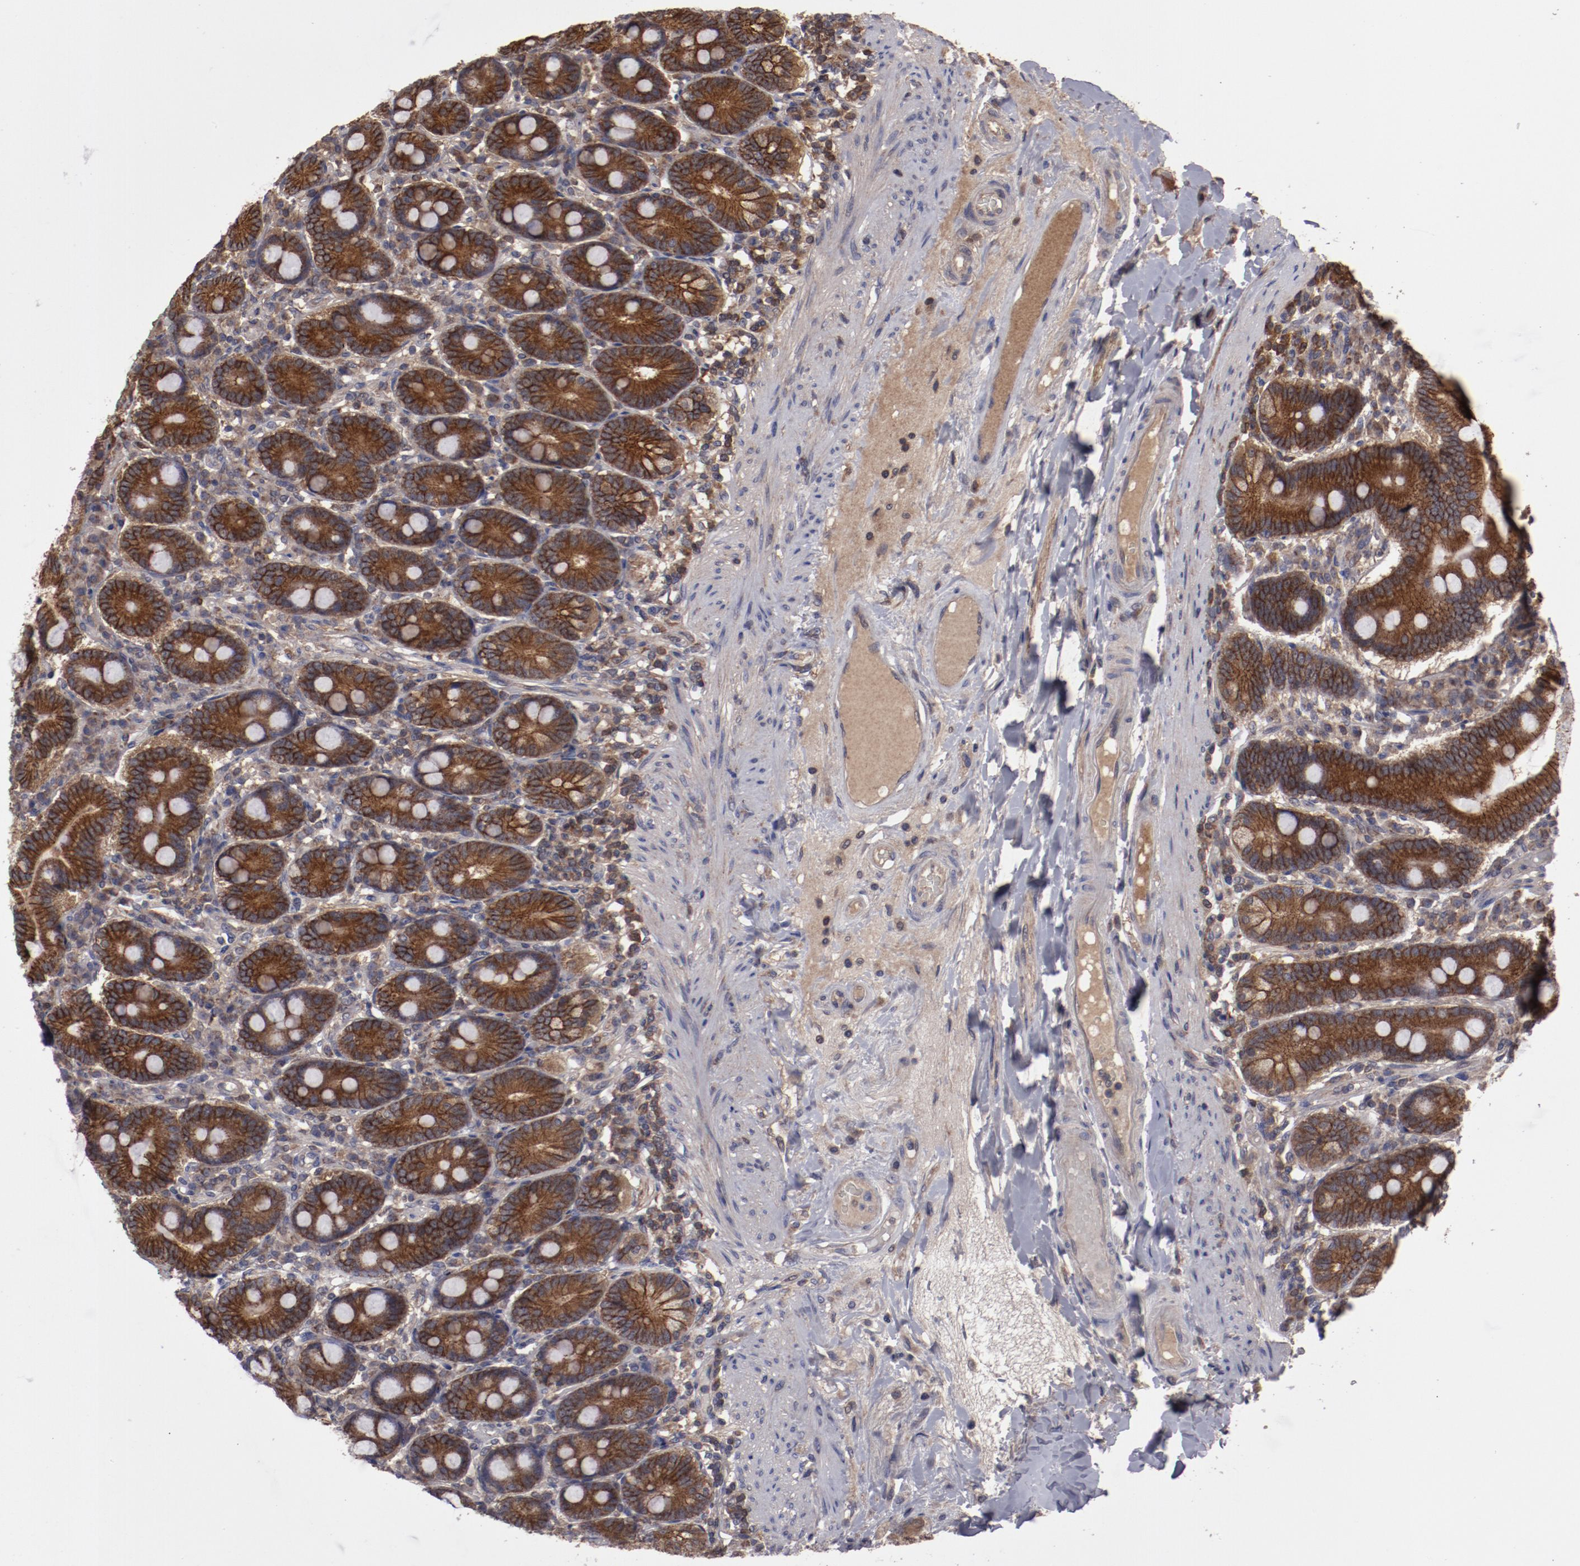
{"staining": {"intensity": "moderate", "quantity": ">75%", "location": "cytoplasmic/membranous"}, "tissue": "duodenum", "cell_type": "Glandular cells", "image_type": "normal", "snomed": [{"axis": "morphology", "description": "Normal tissue, NOS"}, {"axis": "topography", "description": "Duodenum"}], "caption": "Brown immunohistochemical staining in benign duodenum shows moderate cytoplasmic/membranous positivity in about >75% of glandular cells.", "gene": "RPS6KA6", "patient": {"sex": "female", "age": 64}}